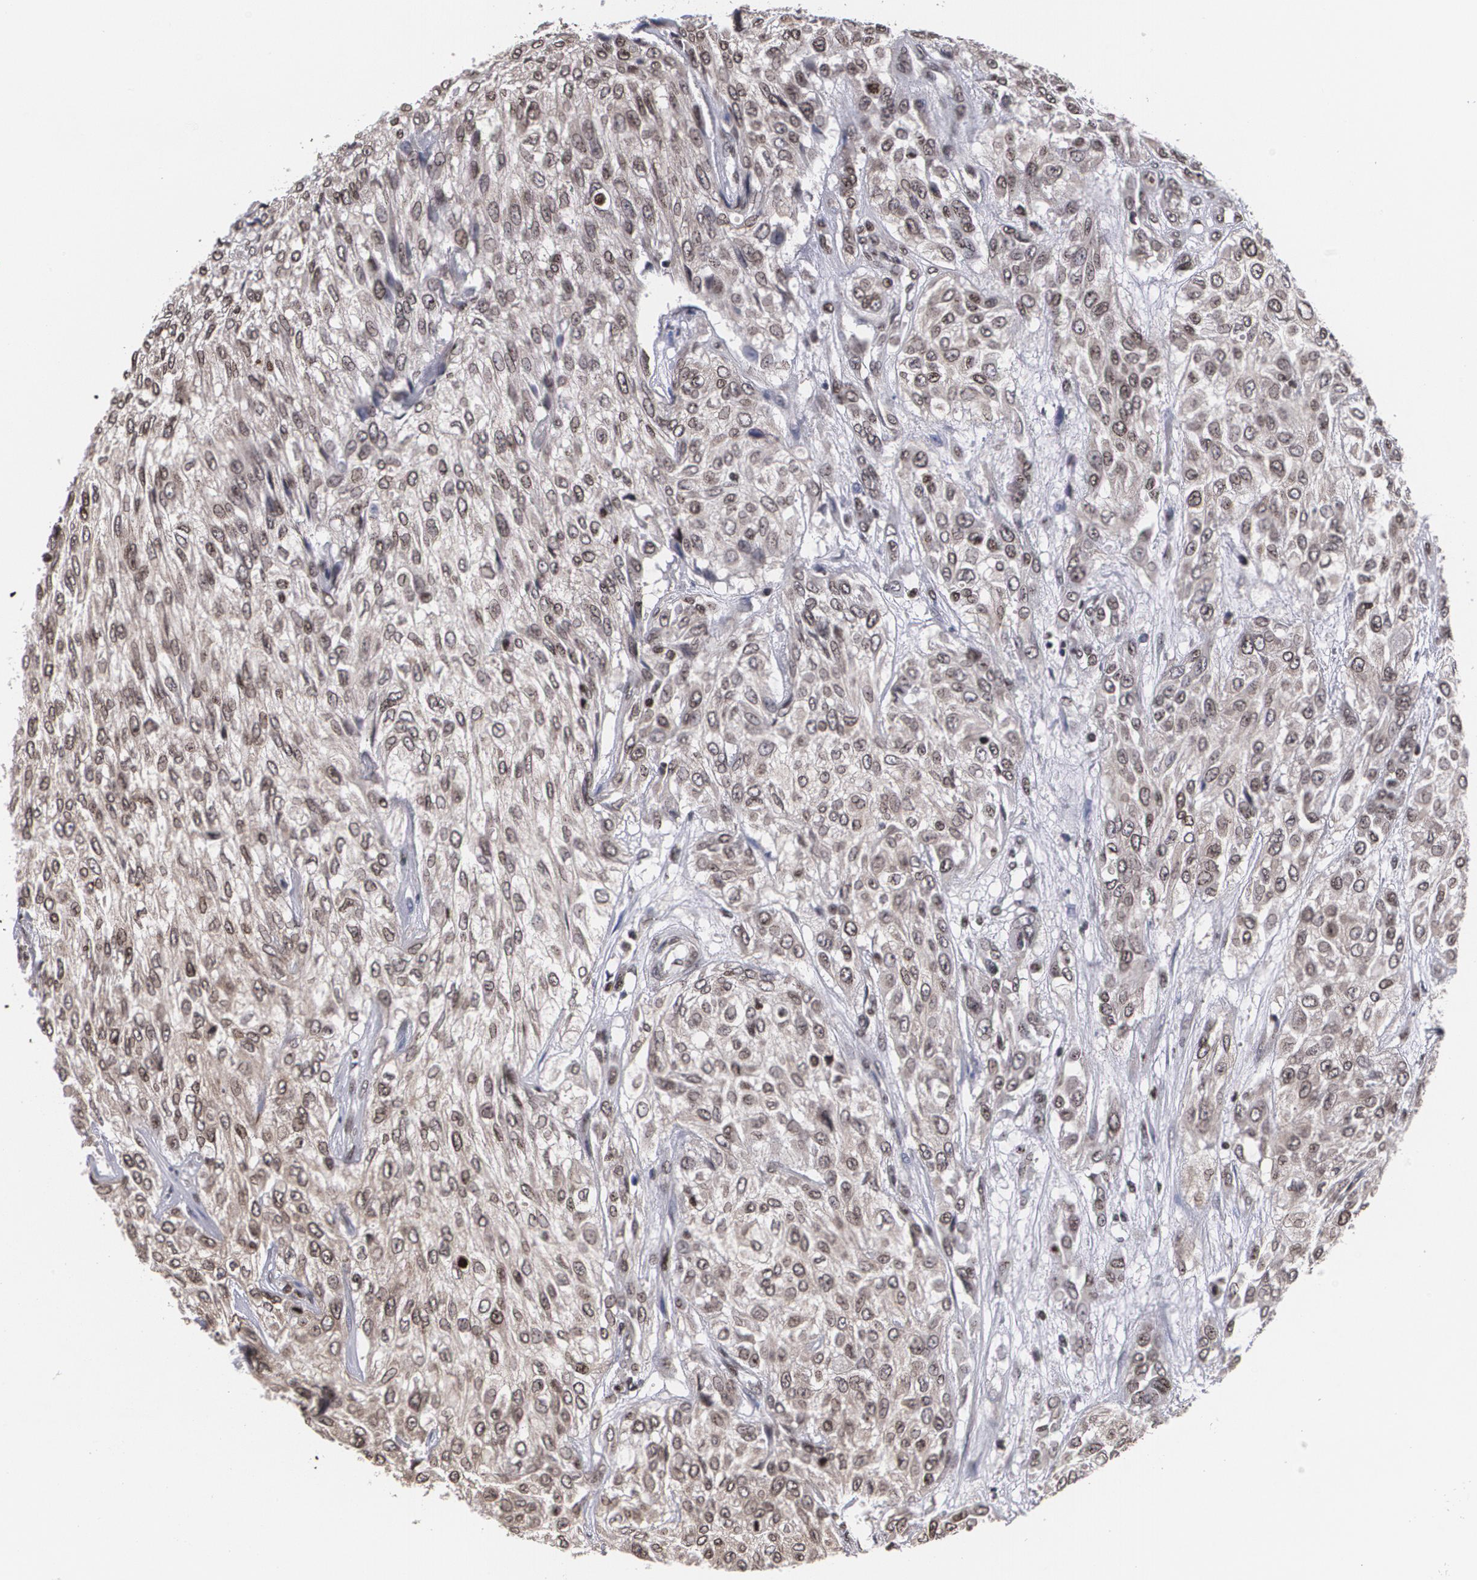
{"staining": {"intensity": "weak", "quantity": ">75%", "location": "cytoplasmic/membranous"}, "tissue": "urothelial cancer", "cell_type": "Tumor cells", "image_type": "cancer", "snomed": [{"axis": "morphology", "description": "Urothelial carcinoma, High grade"}, {"axis": "topography", "description": "Urinary bladder"}], "caption": "Weak cytoplasmic/membranous staining for a protein is present in about >75% of tumor cells of urothelial carcinoma (high-grade) using IHC.", "gene": "MVP", "patient": {"sex": "male", "age": 57}}